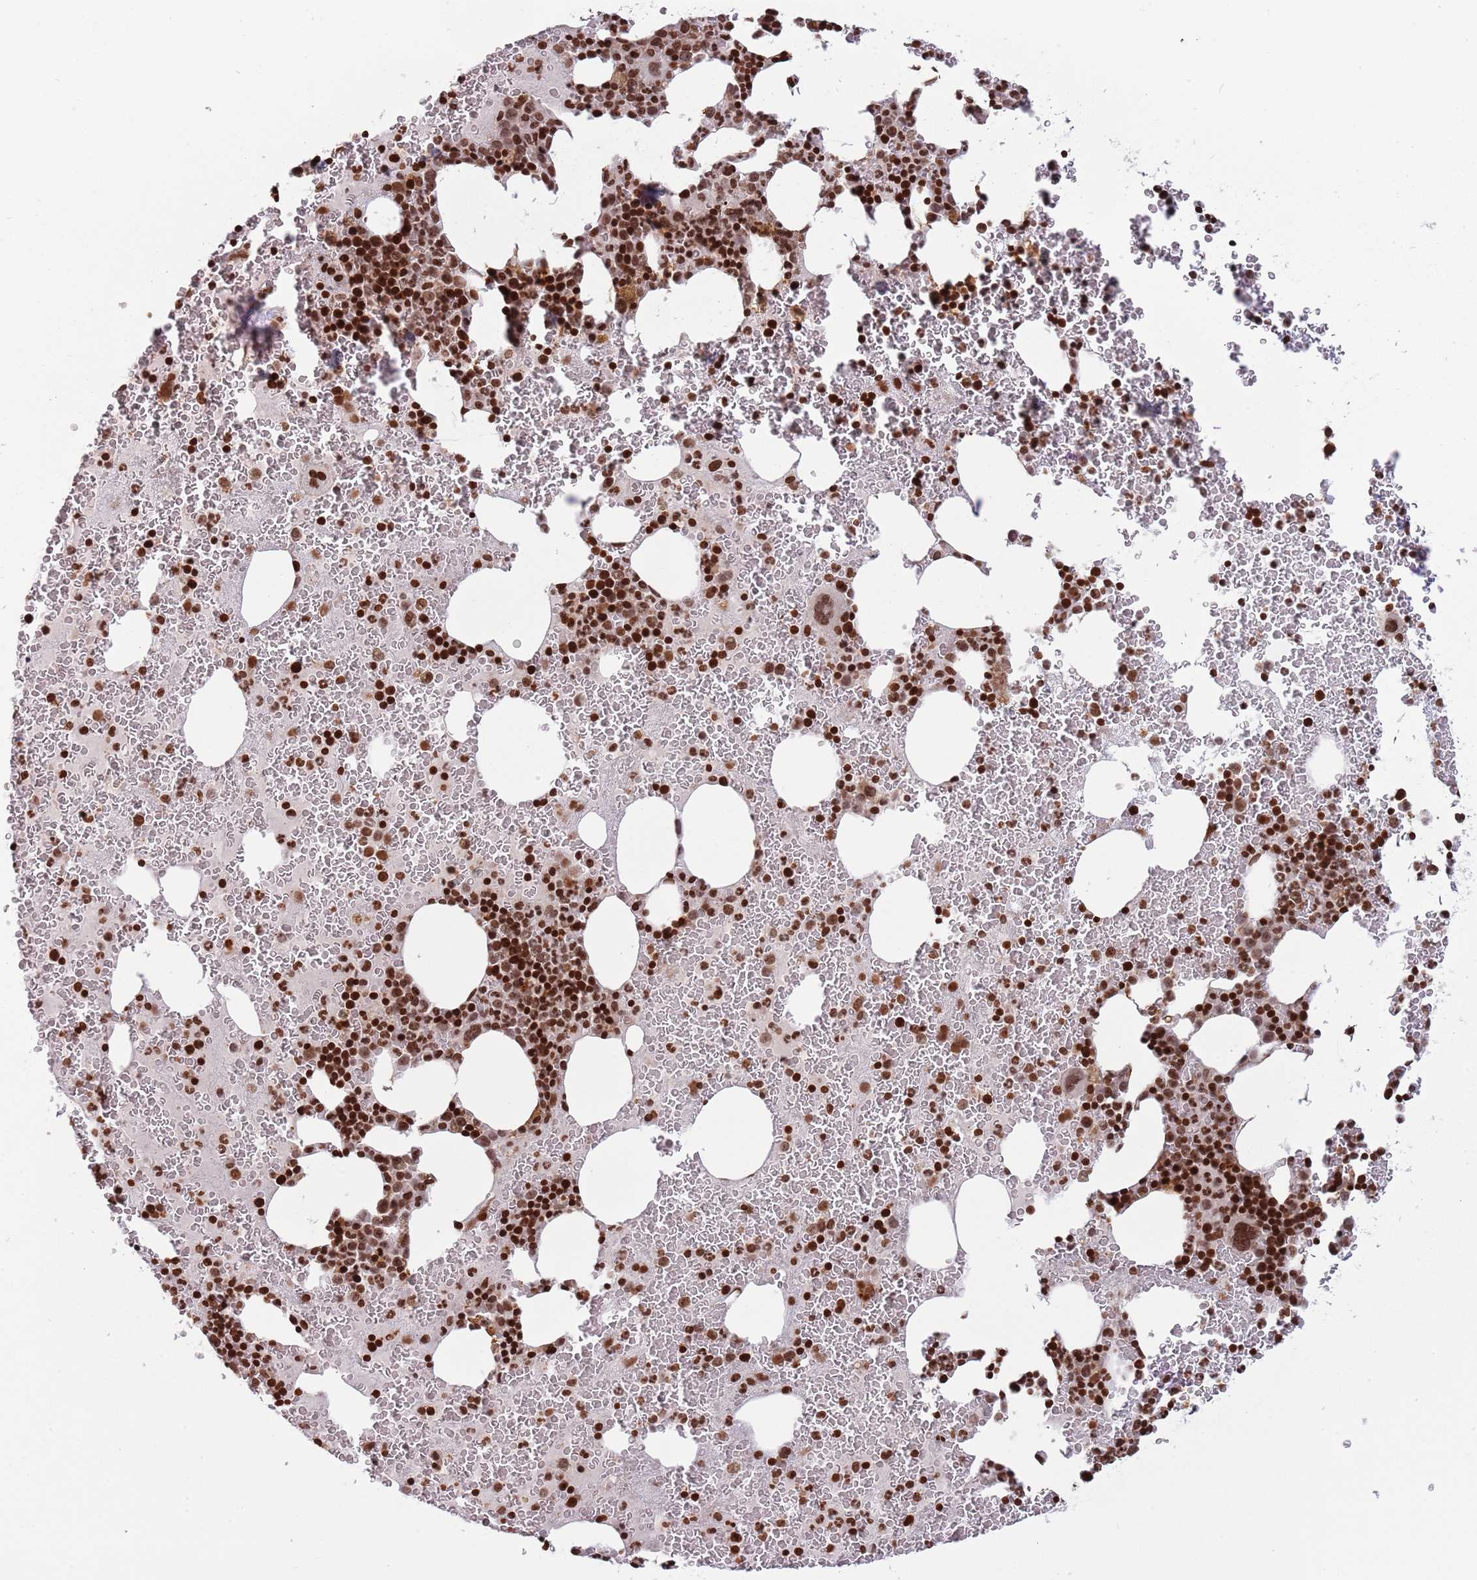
{"staining": {"intensity": "strong", "quantity": ">75%", "location": "nuclear"}, "tissue": "bone marrow", "cell_type": "Hematopoietic cells", "image_type": "normal", "snomed": [{"axis": "morphology", "description": "Normal tissue, NOS"}, {"axis": "topography", "description": "Bone marrow"}], "caption": "Immunohistochemistry (IHC) histopathology image of benign bone marrow: bone marrow stained using immunohistochemistry exhibits high levels of strong protein expression localized specifically in the nuclear of hematopoietic cells, appearing as a nuclear brown color.", "gene": "SH3RF3", "patient": {"sex": "male", "age": 26}}